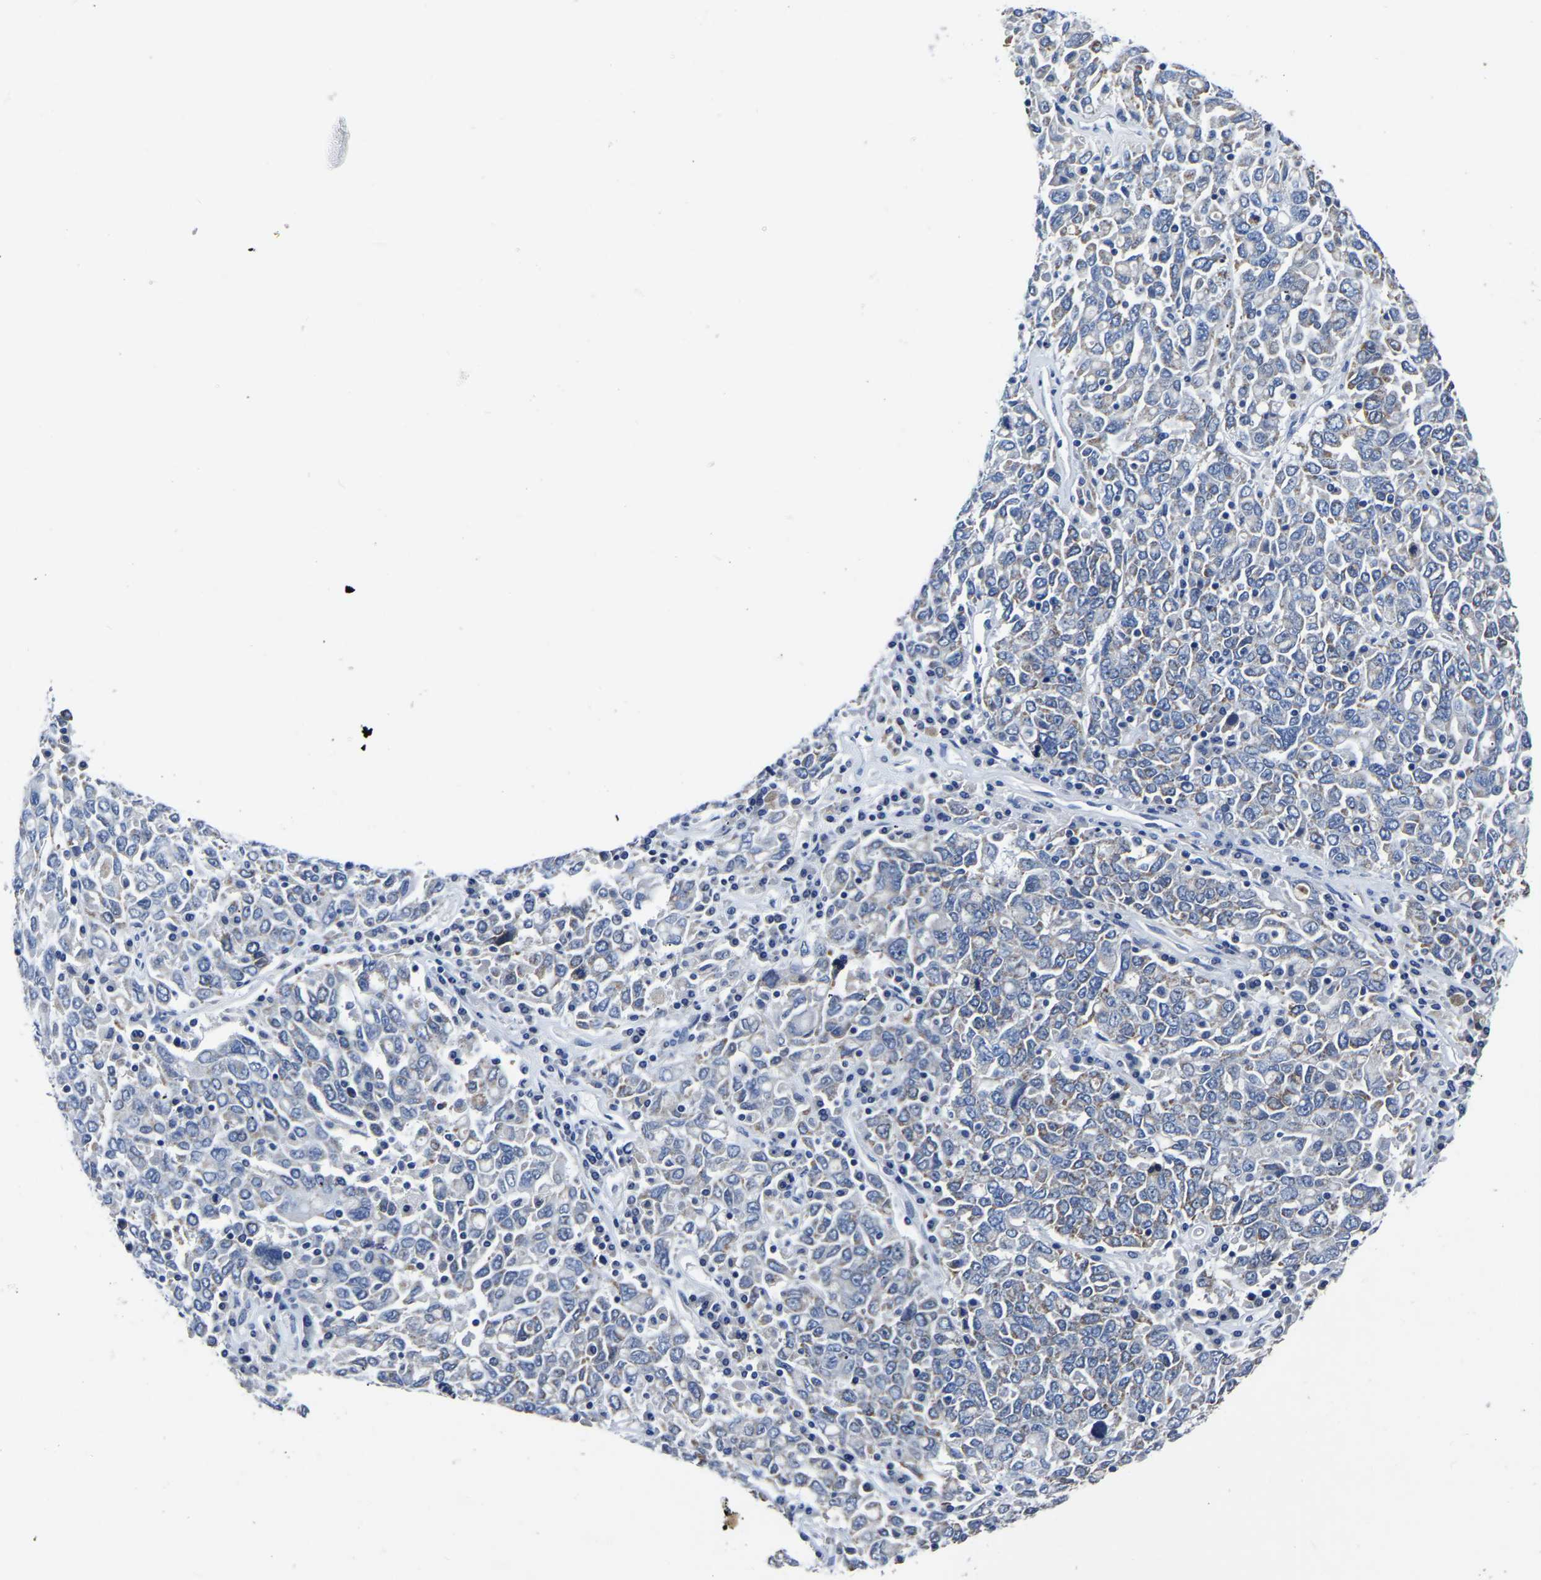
{"staining": {"intensity": "moderate", "quantity": "<25%", "location": "cytoplasmic/membranous"}, "tissue": "ovarian cancer", "cell_type": "Tumor cells", "image_type": "cancer", "snomed": [{"axis": "morphology", "description": "Carcinoma, endometroid"}, {"axis": "topography", "description": "Ovary"}], "caption": "Immunohistochemical staining of ovarian cancer (endometroid carcinoma) demonstrates low levels of moderate cytoplasmic/membranous expression in about <25% of tumor cells.", "gene": "FGD5", "patient": {"sex": "female", "age": 62}}